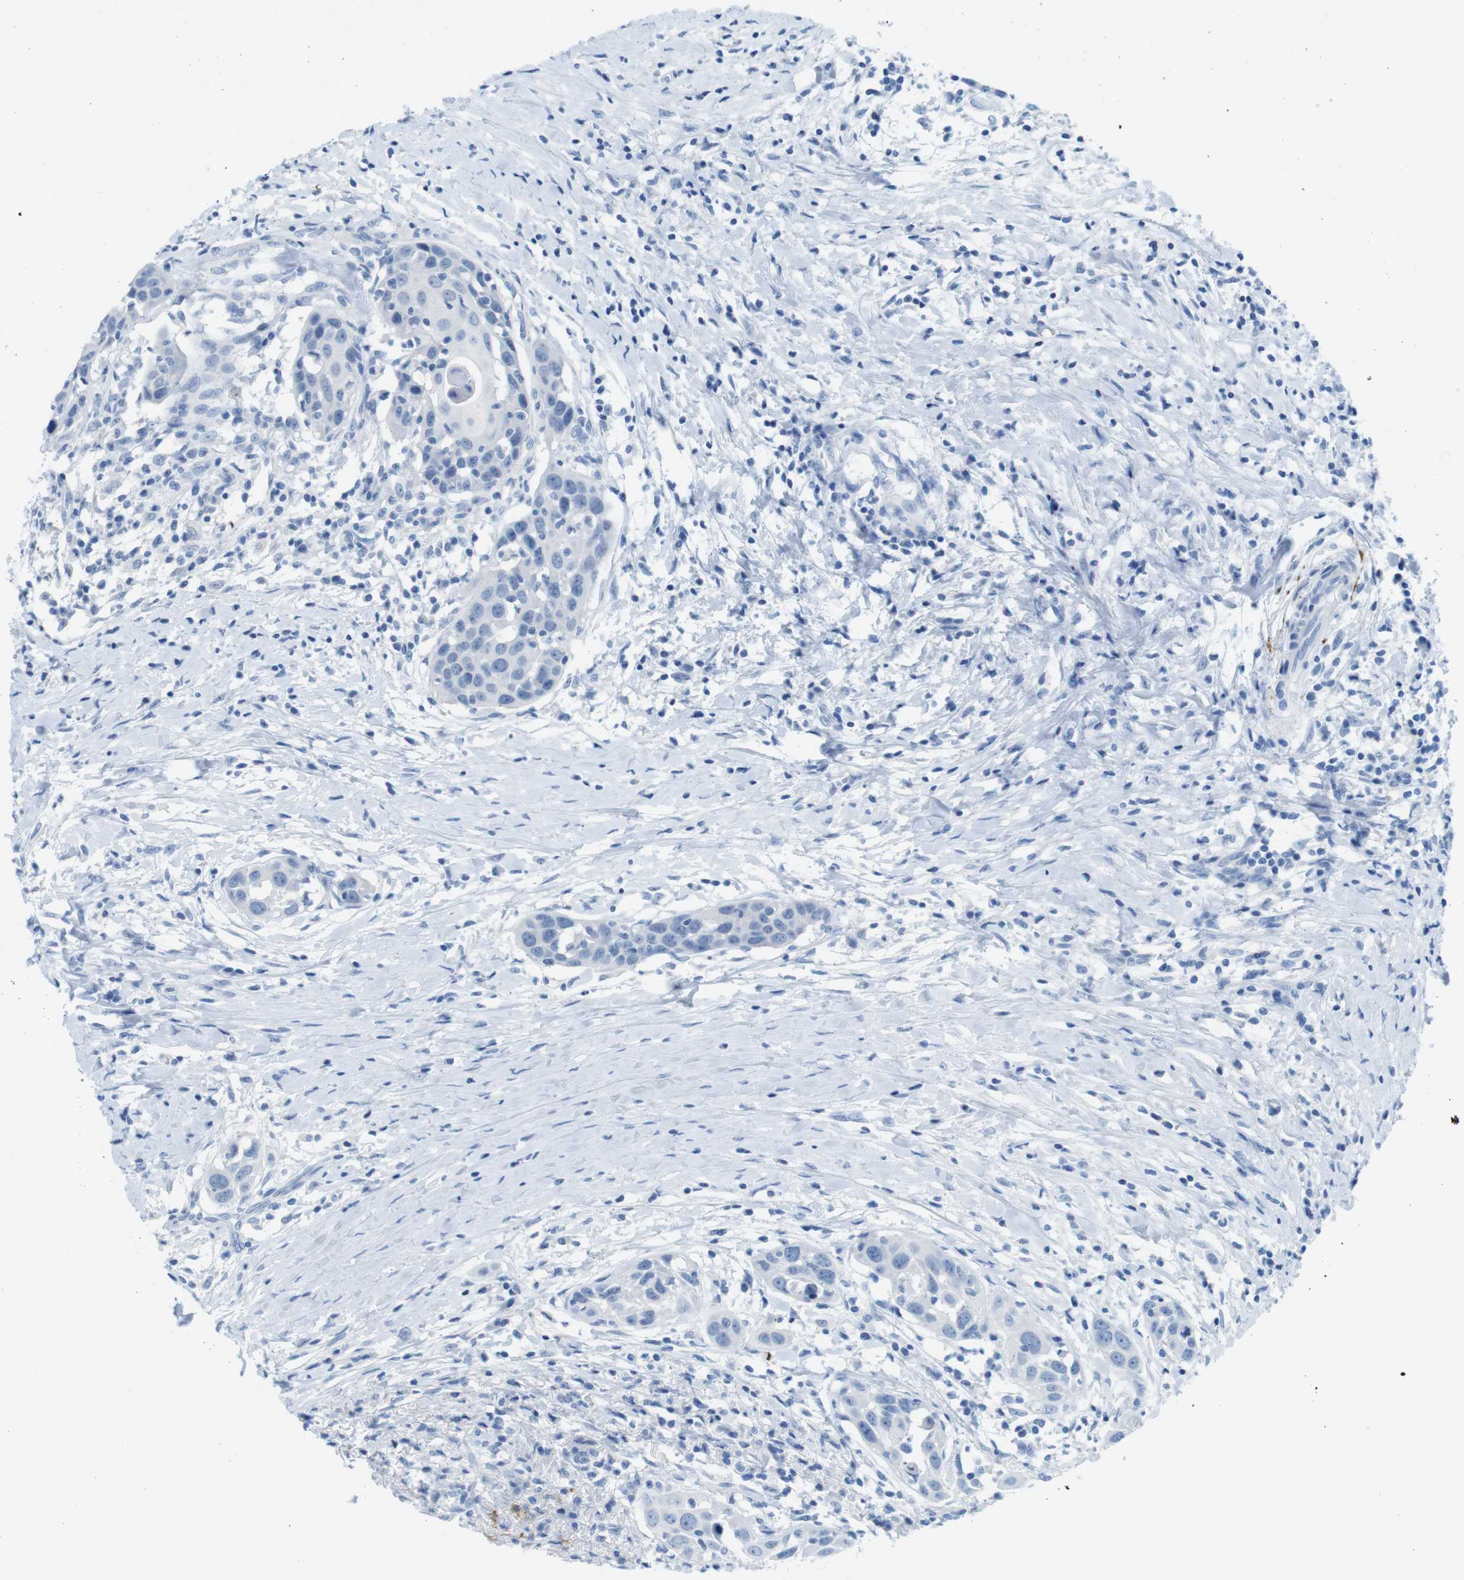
{"staining": {"intensity": "negative", "quantity": "none", "location": "none"}, "tissue": "head and neck cancer", "cell_type": "Tumor cells", "image_type": "cancer", "snomed": [{"axis": "morphology", "description": "Squamous cell carcinoma, NOS"}, {"axis": "topography", "description": "Oral tissue"}, {"axis": "topography", "description": "Head-Neck"}], "caption": "IHC histopathology image of neoplastic tissue: head and neck cancer stained with DAB reveals no significant protein staining in tumor cells.", "gene": "GAP43", "patient": {"sex": "female", "age": 50}}